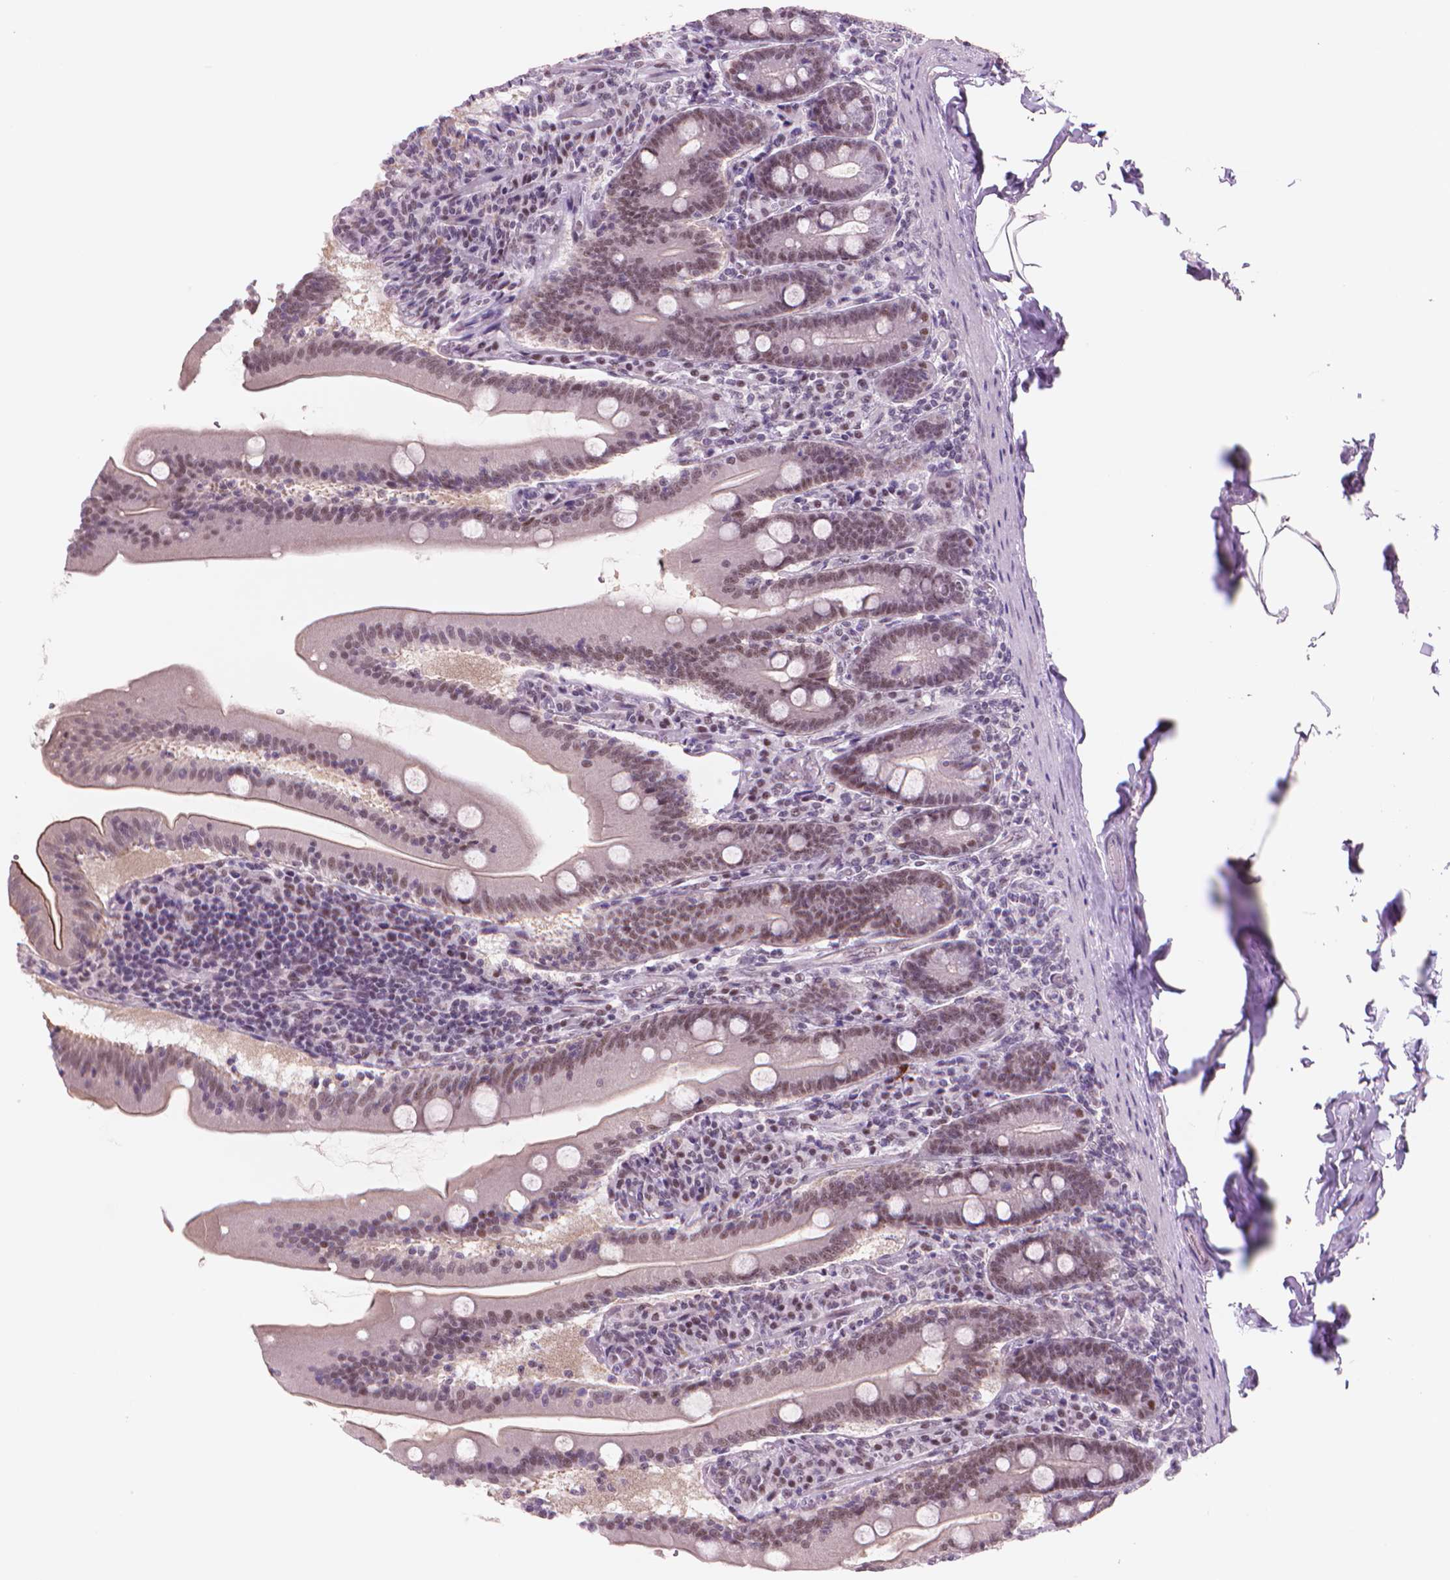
{"staining": {"intensity": "weak", "quantity": "25%-75%", "location": "nuclear"}, "tissue": "small intestine", "cell_type": "Glandular cells", "image_type": "normal", "snomed": [{"axis": "morphology", "description": "Normal tissue, NOS"}, {"axis": "topography", "description": "Small intestine"}], "caption": "IHC micrograph of normal small intestine: human small intestine stained using immunohistochemistry reveals low levels of weak protein expression localized specifically in the nuclear of glandular cells, appearing as a nuclear brown color.", "gene": "POLR3D", "patient": {"sex": "male", "age": 37}}